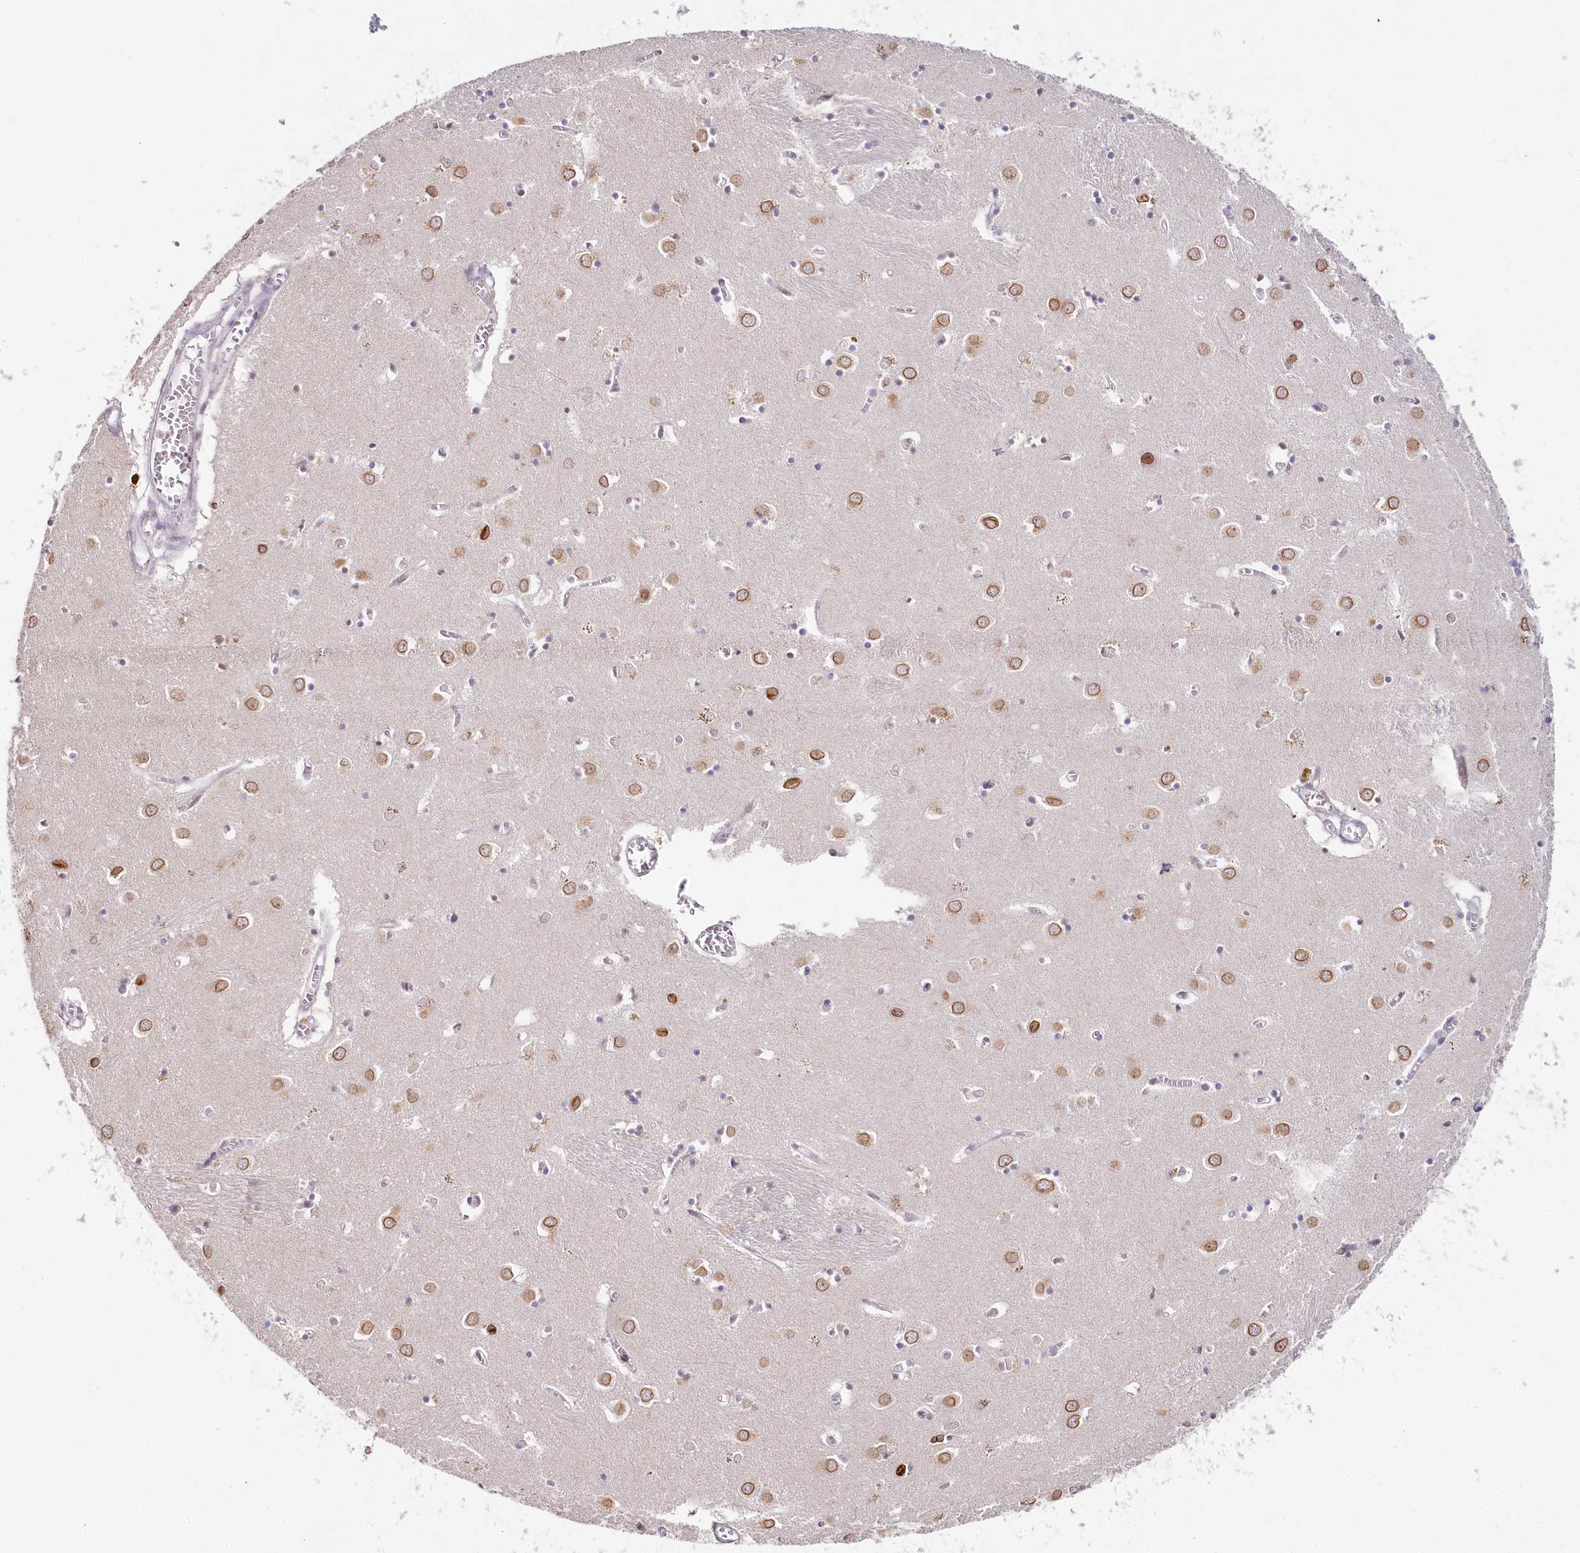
{"staining": {"intensity": "negative", "quantity": "none", "location": "none"}, "tissue": "caudate", "cell_type": "Glial cells", "image_type": "normal", "snomed": [{"axis": "morphology", "description": "Normal tissue, NOS"}, {"axis": "topography", "description": "Lateral ventricle wall"}], "caption": "The histopathology image exhibits no significant staining in glial cells of caudate.", "gene": "HPD", "patient": {"sex": "male", "age": 70}}